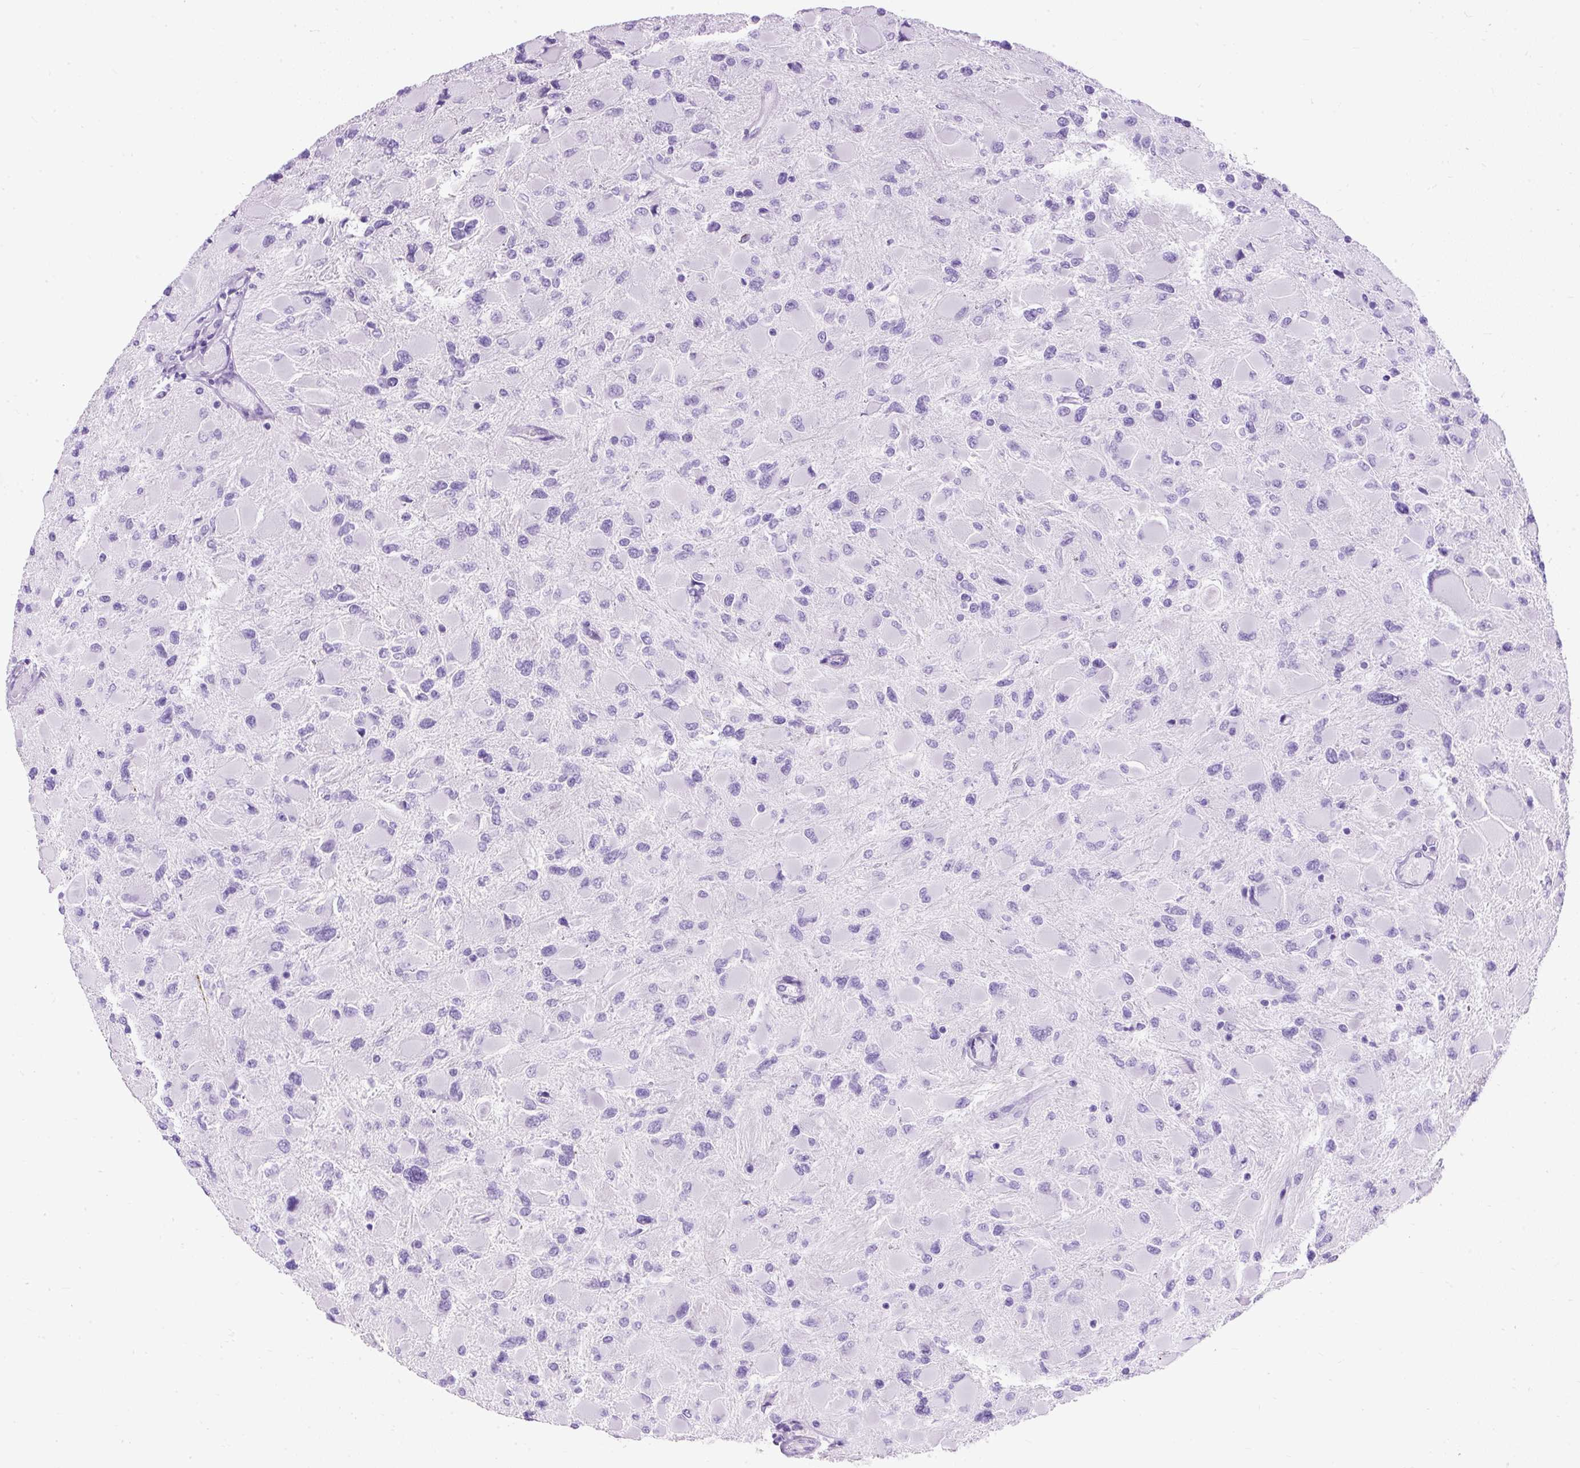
{"staining": {"intensity": "negative", "quantity": "none", "location": "none"}, "tissue": "glioma", "cell_type": "Tumor cells", "image_type": "cancer", "snomed": [{"axis": "morphology", "description": "Glioma, malignant, High grade"}, {"axis": "topography", "description": "Cerebral cortex"}], "caption": "High magnification brightfield microscopy of malignant glioma (high-grade) stained with DAB (brown) and counterstained with hematoxylin (blue): tumor cells show no significant staining.", "gene": "PVALB", "patient": {"sex": "female", "age": 36}}